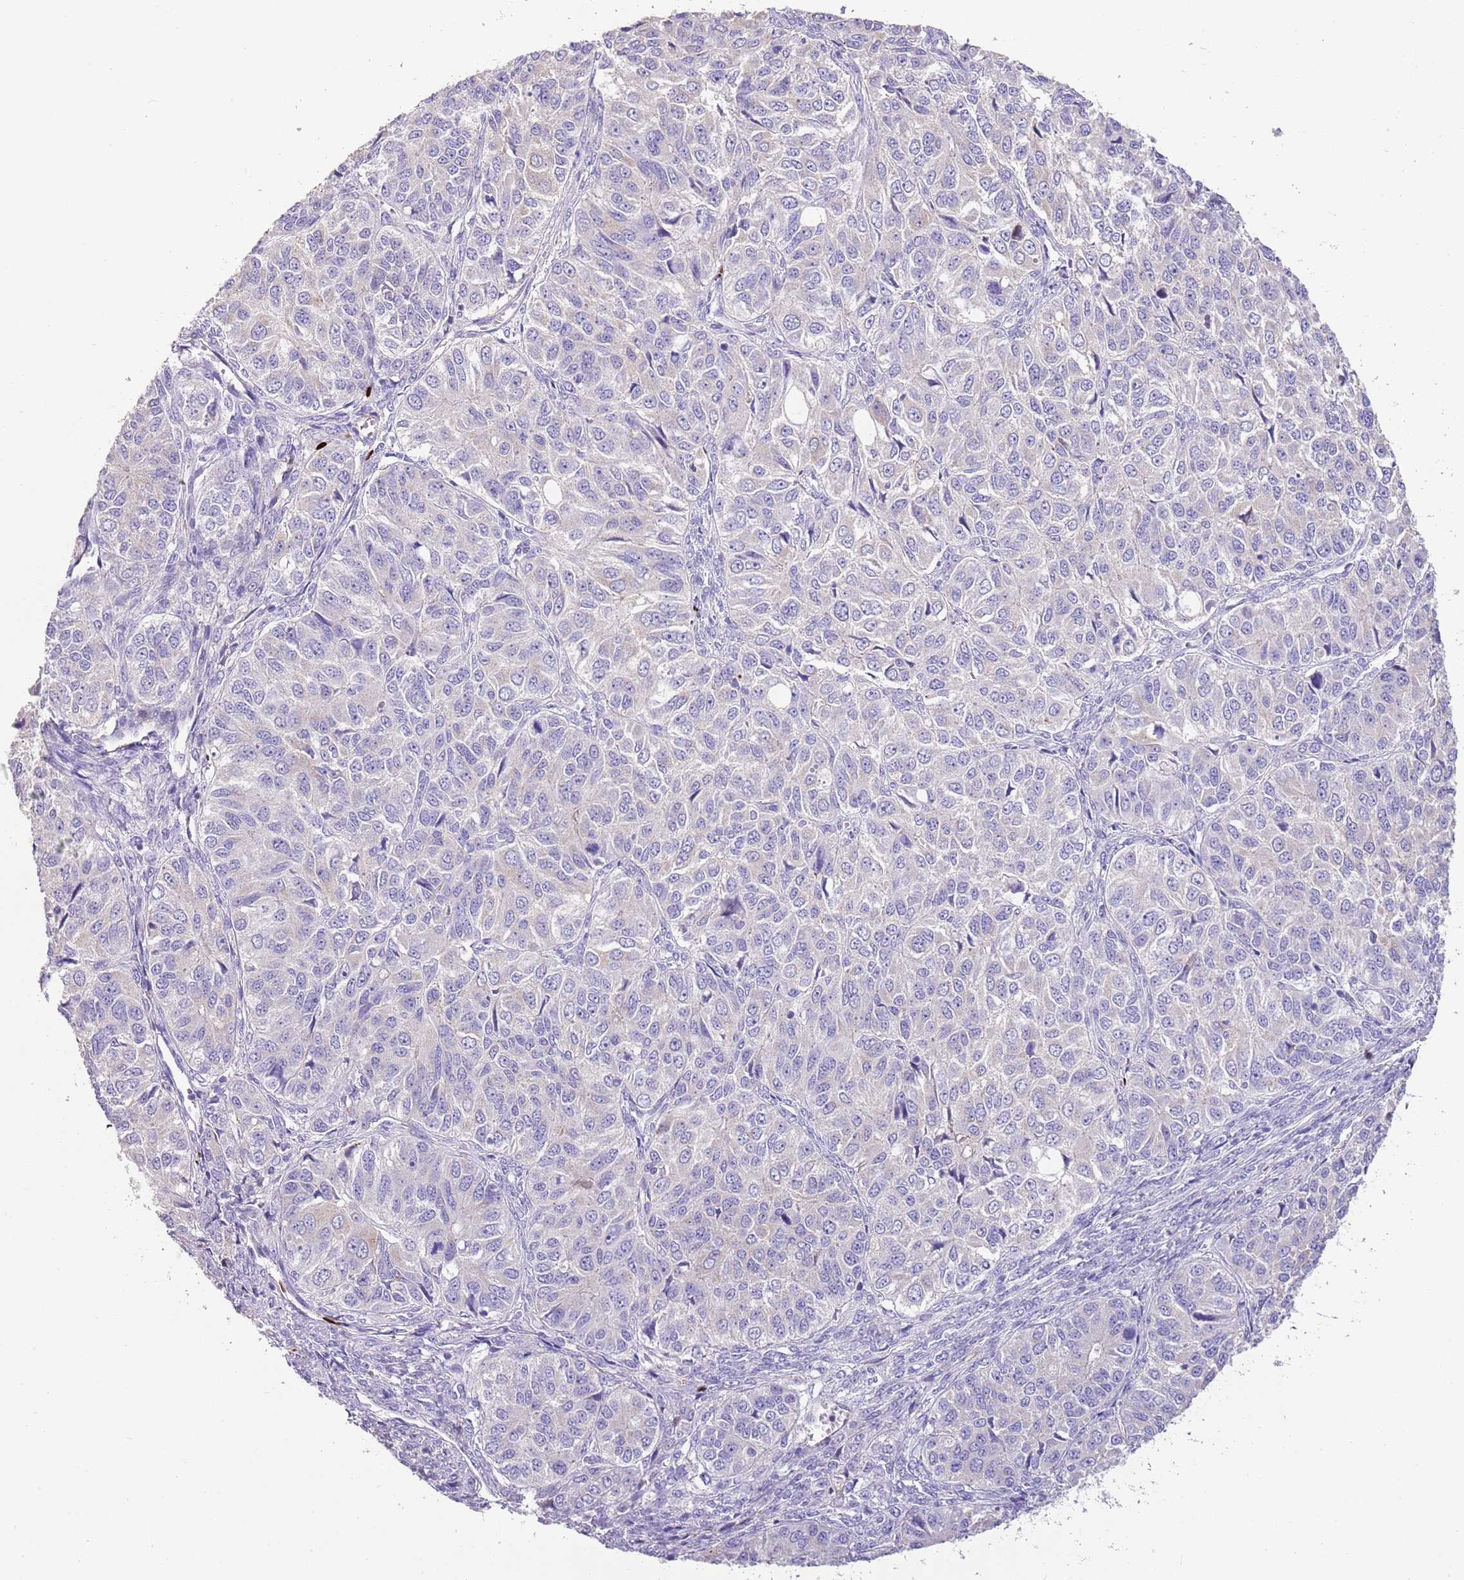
{"staining": {"intensity": "negative", "quantity": "none", "location": "none"}, "tissue": "ovarian cancer", "cell_type": "Tumor cells", "image_type": "cancer", "snomed": [{"axis": "morphology", "description": "Carcinoma, endometroid"}, {"axis": "topography", "description": "Ovary"}], "caption": "This is a image of immunohistochemistry staining of endometroid carcinoma (ovarian), which shows no staining in tumor cells.", "gene": "CLEC2A", "patient": {"sex": "female", "age": 51}}